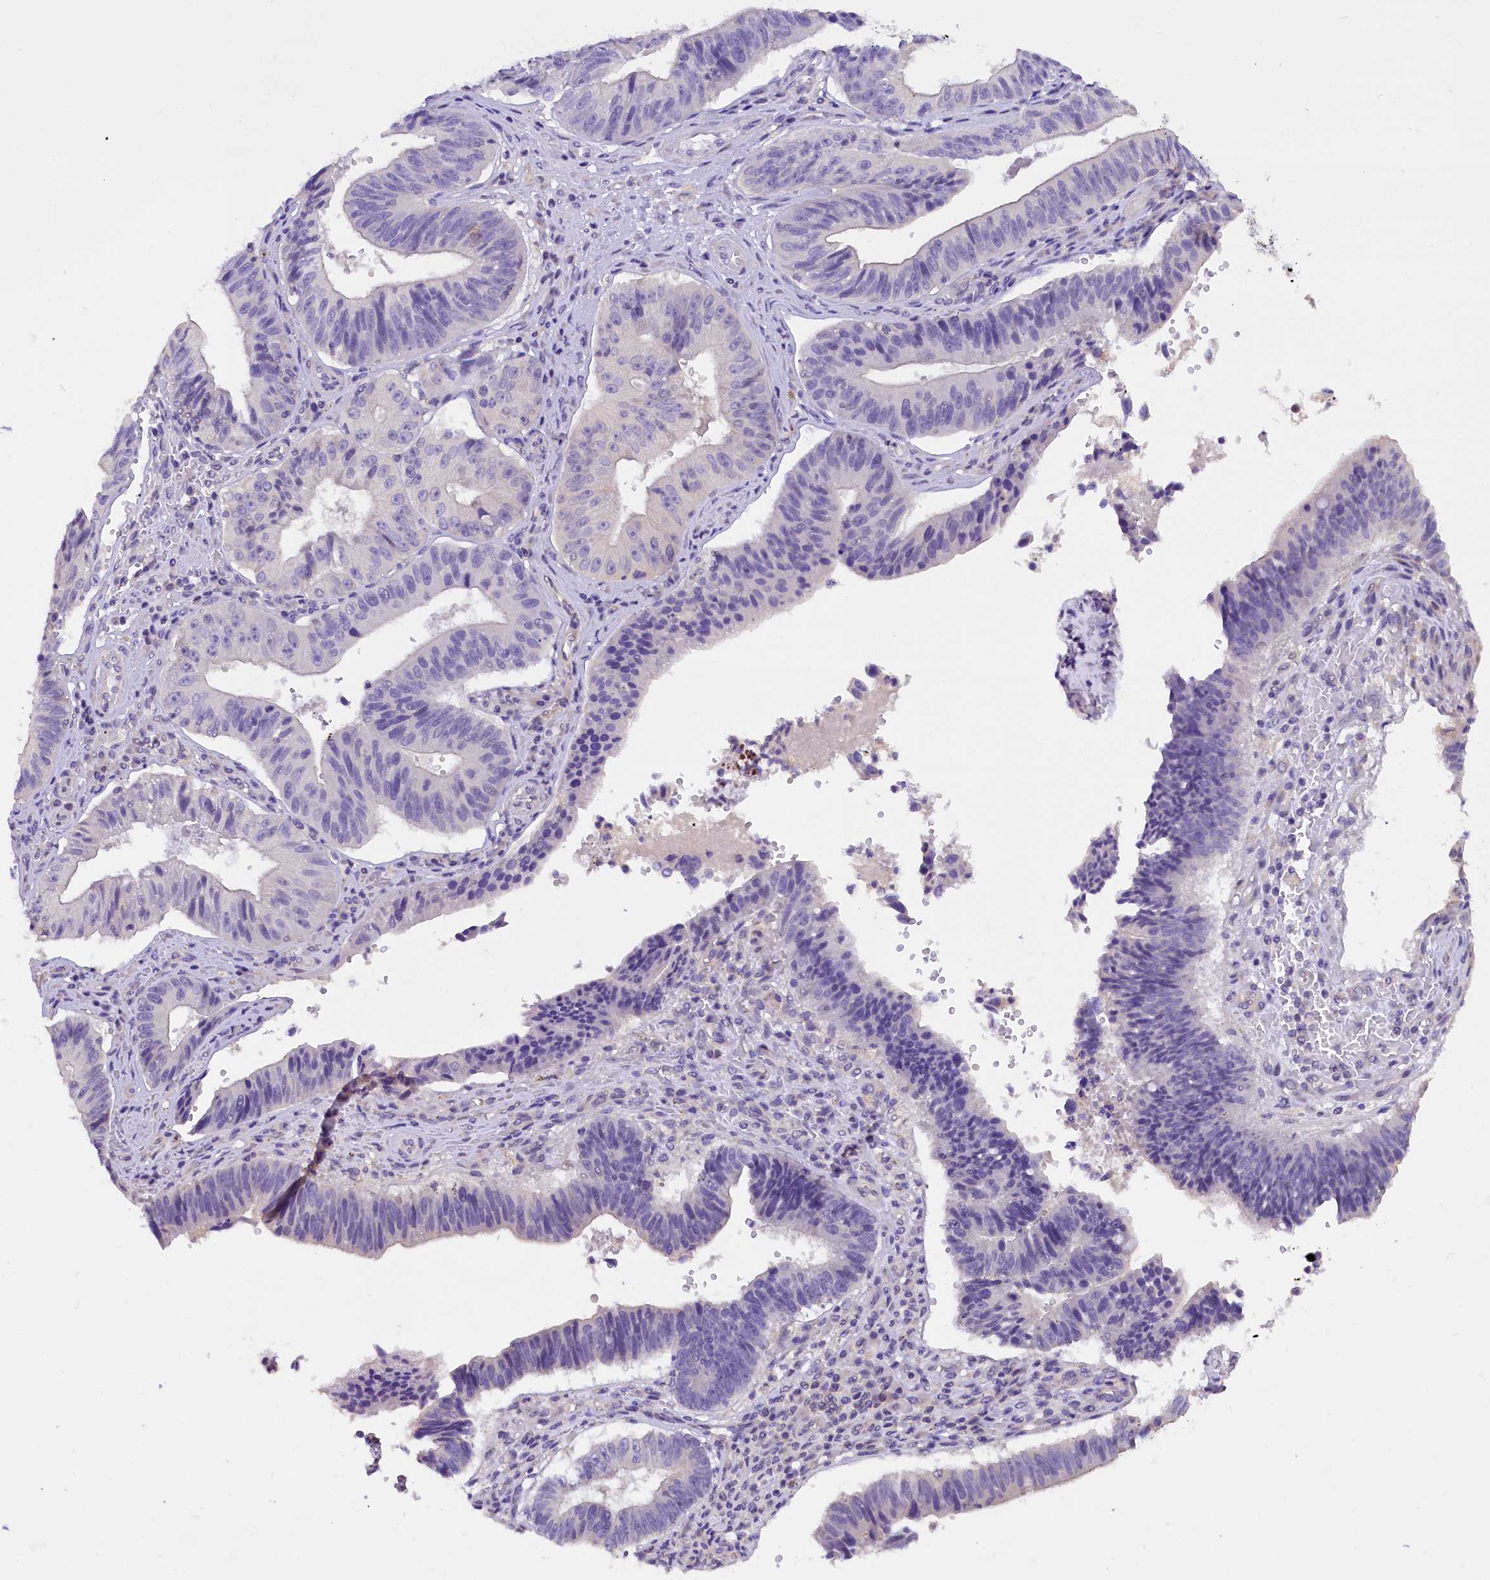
{"staining": {"intensity": "negative", "quantity": "none", "location": "none"}, "tissue": "stomach cancer", "cell_type": "Tumor cells", "image_type": "cancer", "snomed": [{"axis": "morphology", "description": "Adenocarcinoma, NOS"}, {"axis": "topography", "description": "Stomach"}], "caption": "IHC histopathology image of human stomach cancer stained for a protein (brown), which displays no staining in tumor cells.", "gene": "AP3B2", "patient": {"sex": "male", "age": 59}}